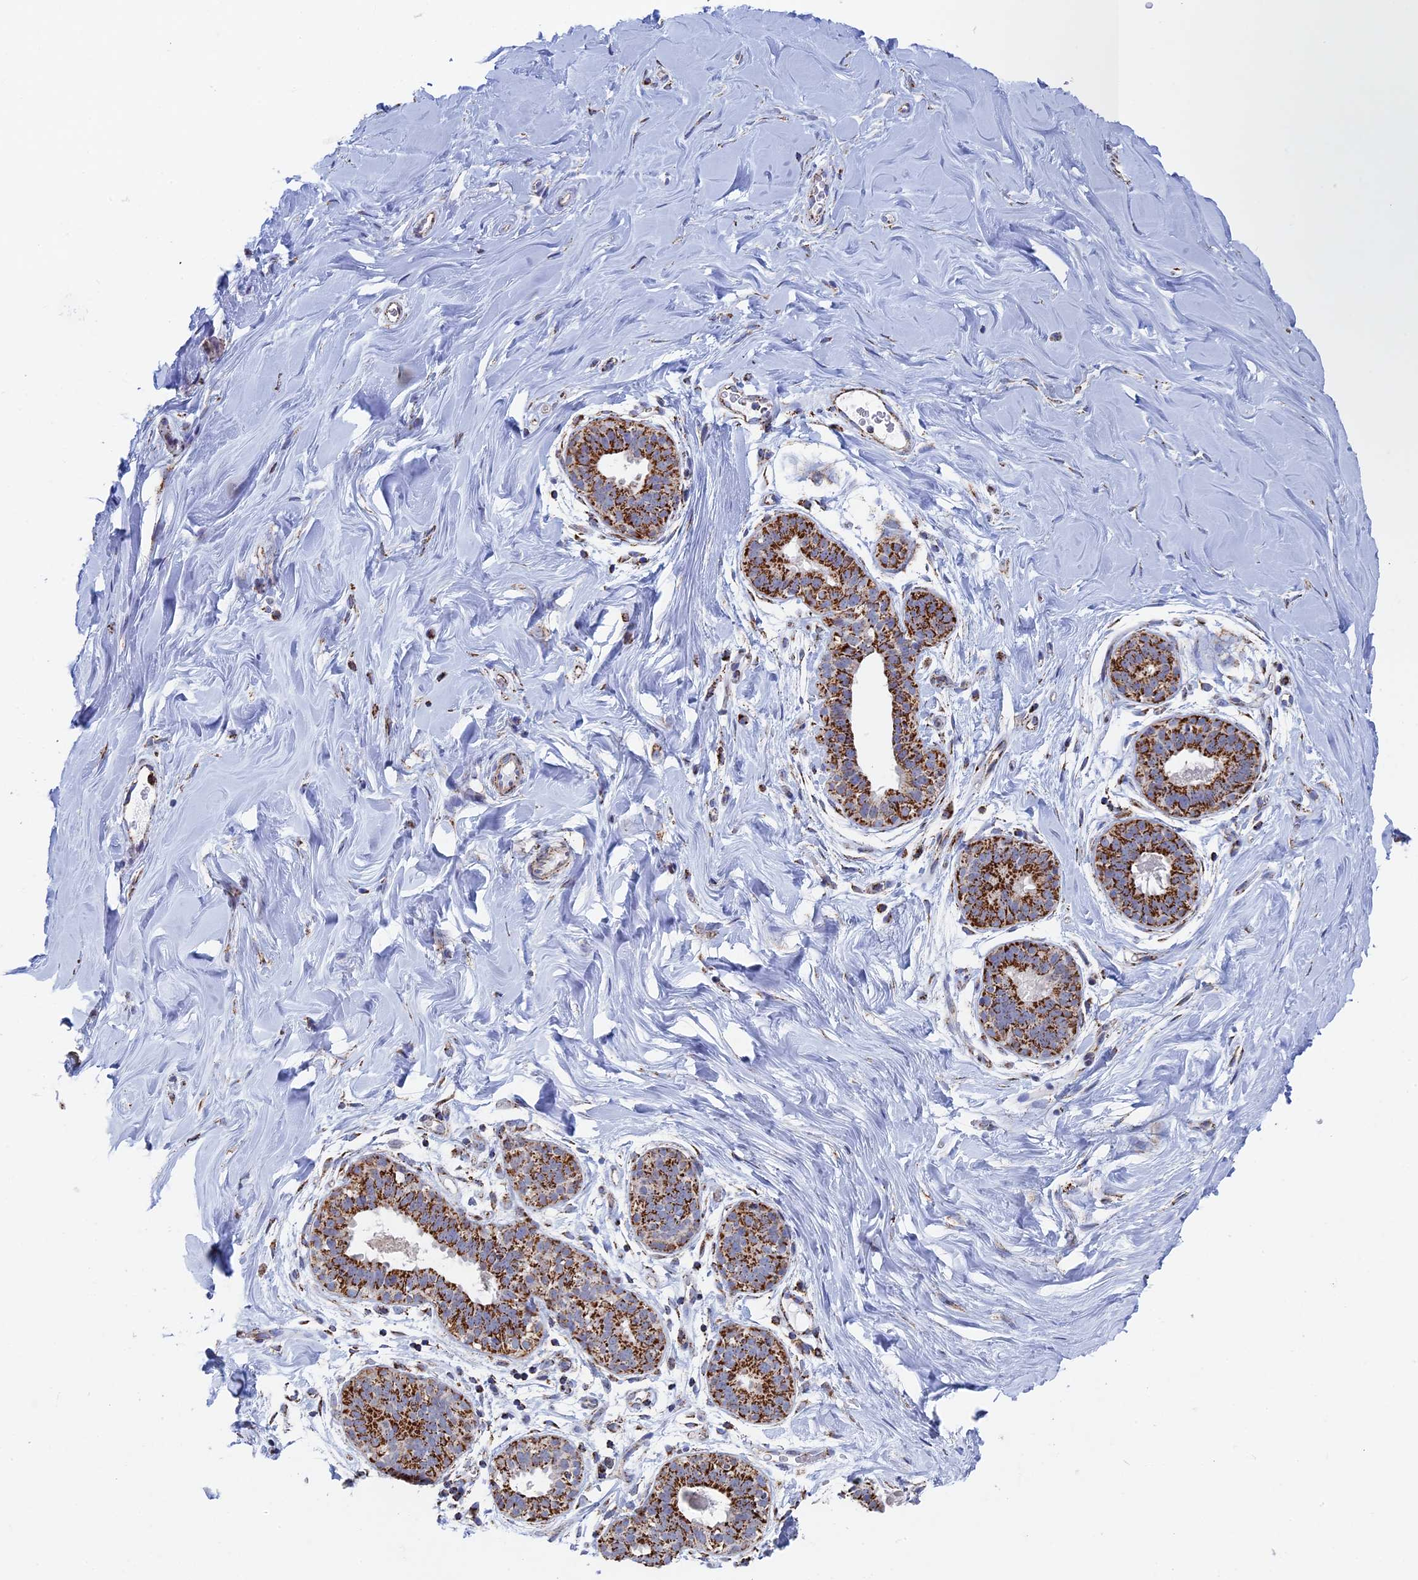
{"staining": {"intensity": "weak", "quantity": "25%-75%", "location": "cytoplasmic/membranous"}, "tissue": "adipose tissue", "cell_type": "Adipocytes", "image_type": "normal", "snomed": [{"axis": "morphology", "description": "Normal tissue, NOS"}, {"axis": "topography", "description": "Breast"}], "caption": "Immunohistochemistry (DAB (3,3'-diaminobenzidine)) staining of benign adipose tissue shows weak cytoplasmic/membranous protein expression in approximately 25%-75% of adipocytes.", "gene": "SEC24D", "patient": {"sex": "female", "age": 26}}